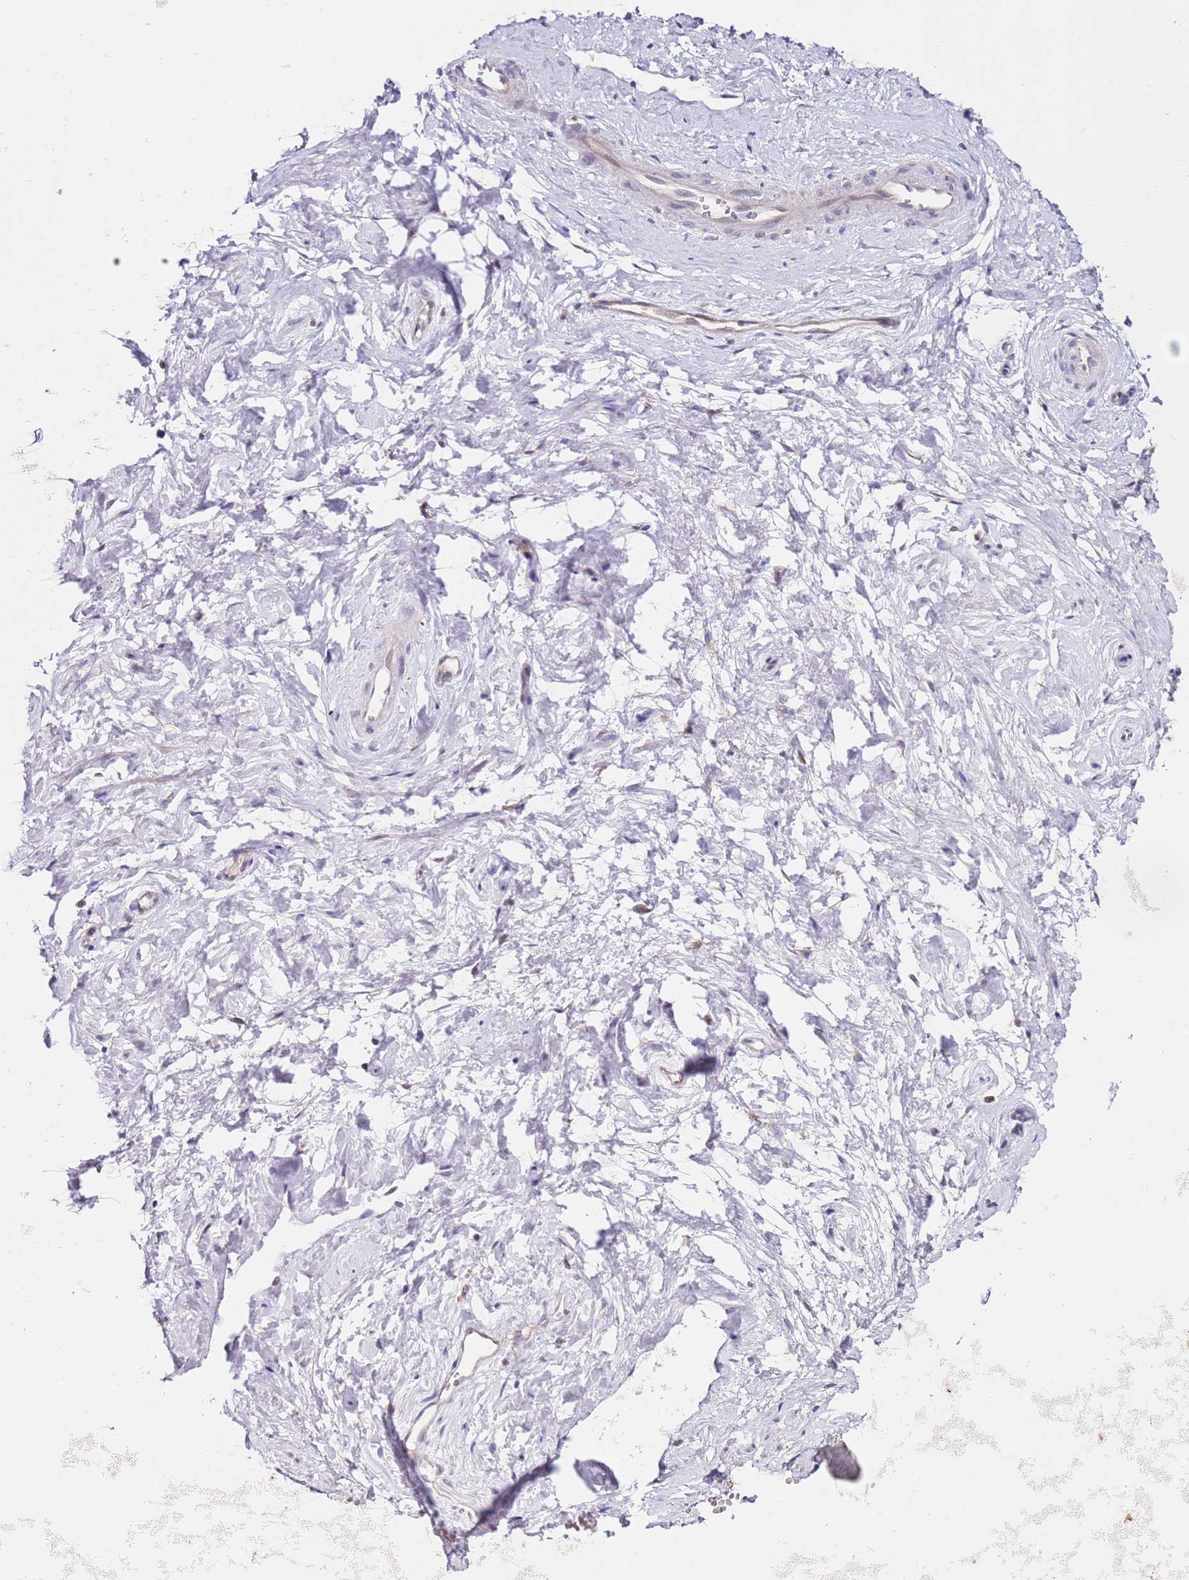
{"staining": {"intensity": "moderate", "quantity": "<25%", "location": "cytoplasmic/membranous"}, "tissue": "vagina", "cell_type": "Squamous epithelial cells", "image_type": "normal", "snomed": [{"axis": "morphology", "description": "Normal tissue, NOS"}, {"axis": "topography", "description": "Vagina"}, {"axis": "topography", "description": "Cervix"}], "caption": "IHC staining of unremarkable vagina, which exhibits low levels of moderate cytoplasmic/membranous positivity in about <25% of squamous epithelial cells indicating moderate cytoplasmic/membranous protein positivity. The staining was performed using DAB (3,3'-diaminobenzidine) (brown) for protein detection and nuclei were counterstained in hematoxylin (blue).", "gene": "CNOT9", "patient": {"sex": "female", "age": 40}}